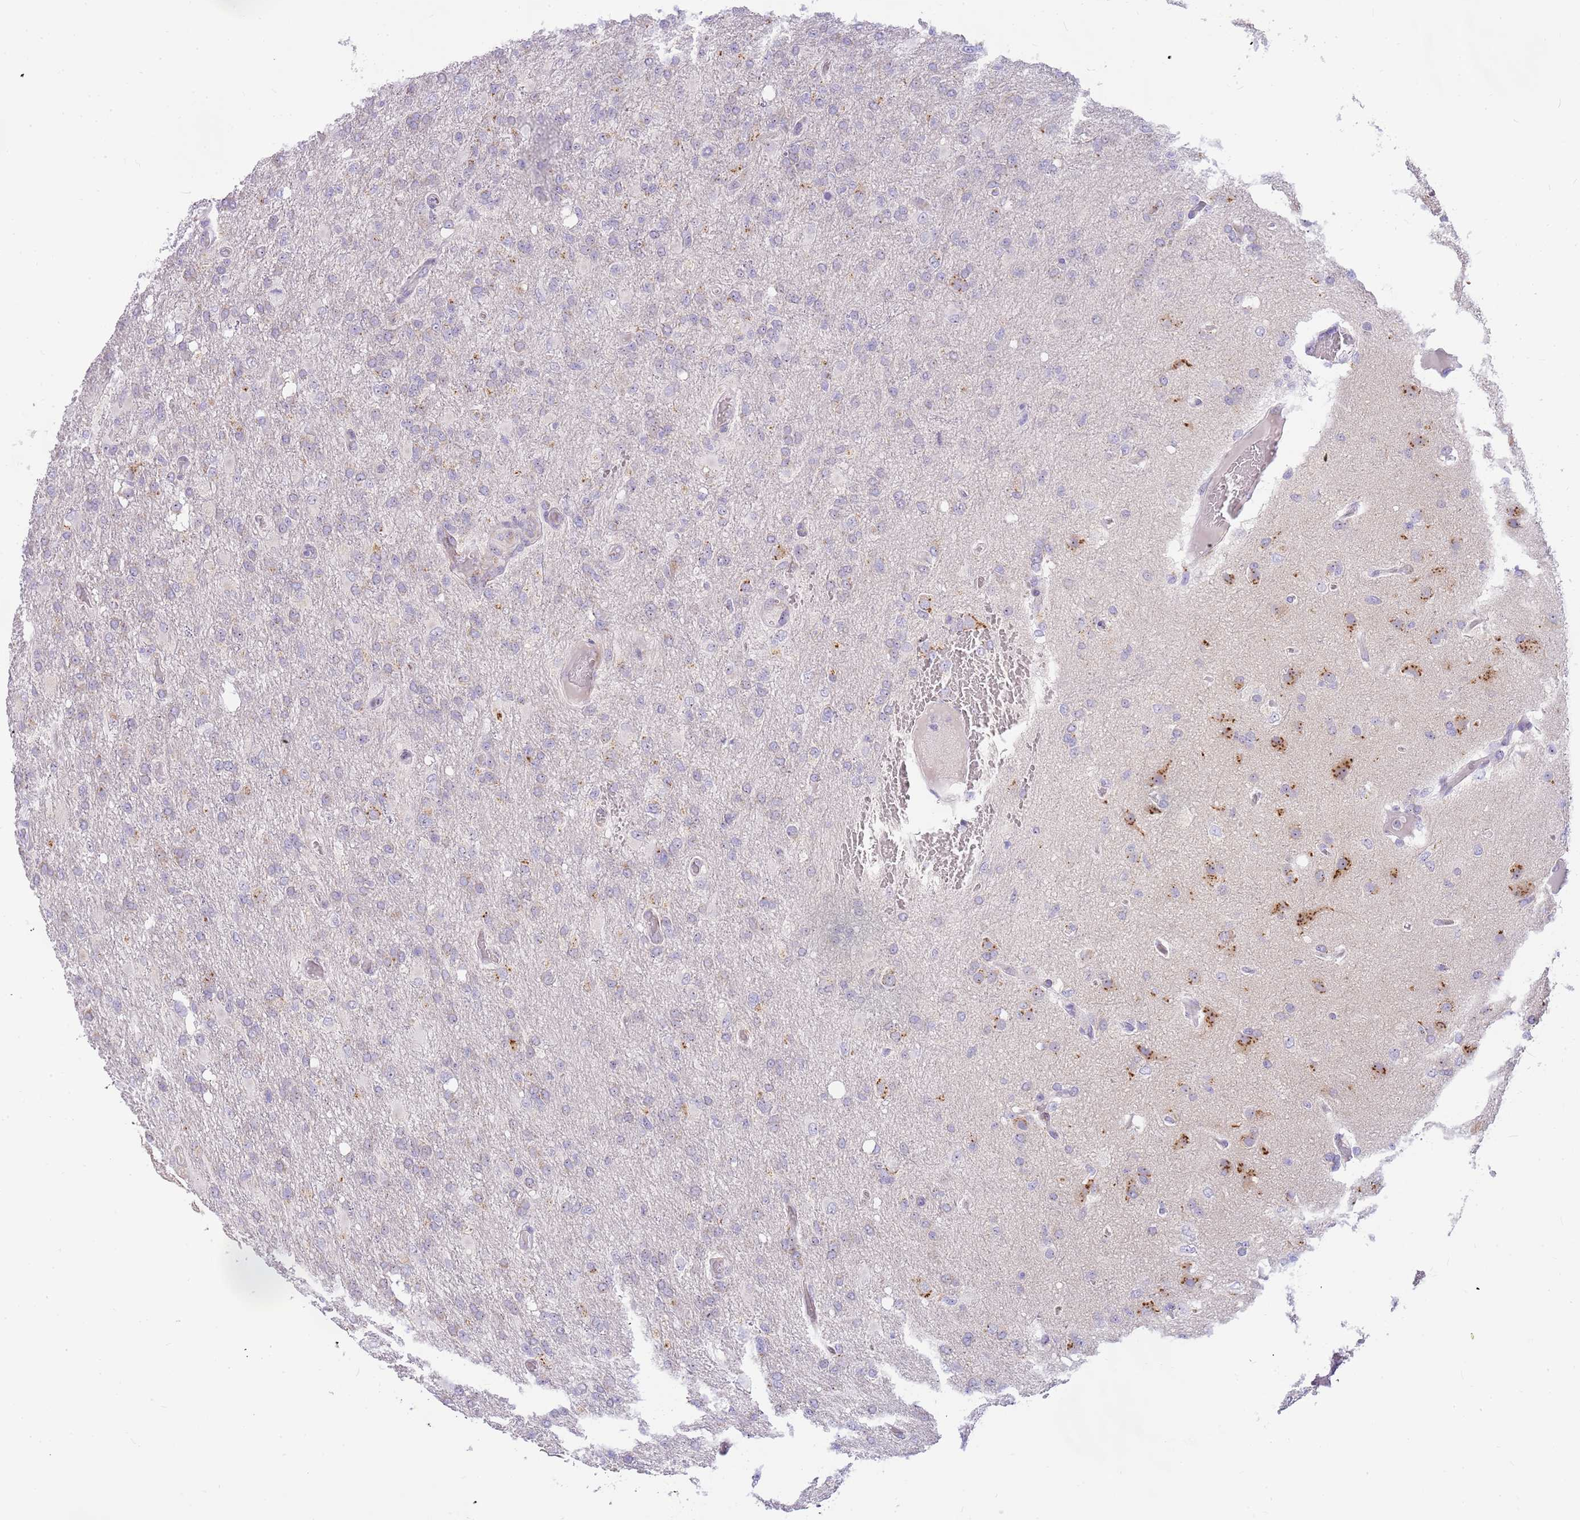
{"staining": {"intensity": "weak", "quantity": "<25%", "location": "cytoplasmic/membranous"}, "tissue": "glioma", "cell_type": "Tumor cells", "image_type": "cancer", "snomed": [{"axis": "morphology", "description": "Glioma, malignant, High grade"}, {"axis": "topography", "description": "Brain"}], "caption": "Tumor cells show no significant staining in glioma. Brightfield microscopy of immunohistochemistry (IHC) stained with DAB (3,3'-diaminobenzidine) (brown) and hematoxylin (blue), captured at high magnification.", "gene": "DNAJA3", "patient": {"sex": "female", "age": 74}}